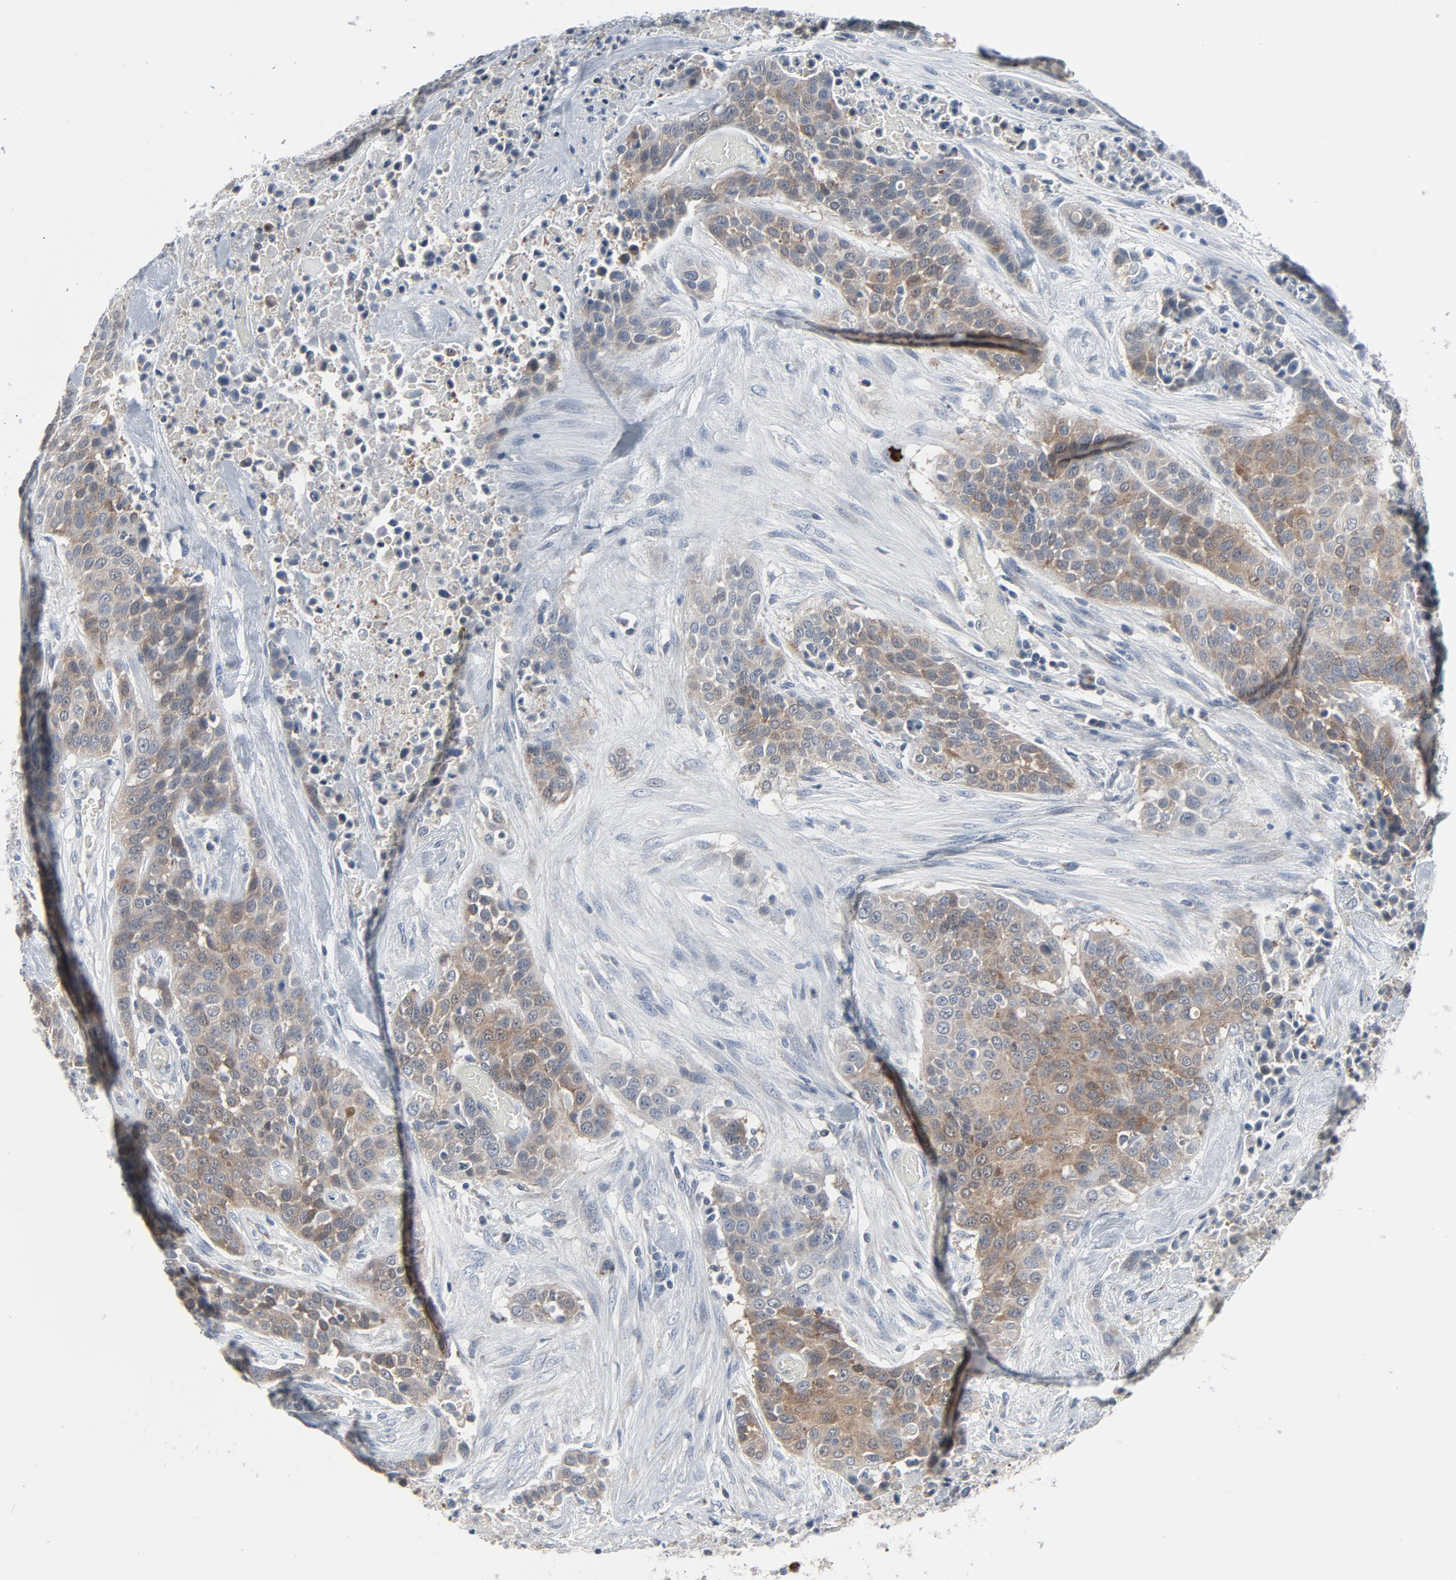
{"staining": {"intensity": "moderate", "quantity": ">75%", "location": "cytoplasmic/membranous"}, "tissue": "urothelial cancer", "cell_type": "Tumor cells", "image_type": "cancer", "snomed": [{"axis": "morphology", "description": "Urothelial carcinoma, High grade"}, {"axis": "topography", "description": "Urinary bladder"}], "caption": "A micrograph of high-grade urothelial carcinoma stained for a protein demonstrates moderate cytoplasmic/membranous brown staining in tumor cells. (Brightfield microscopy of DAB IHC at high magnification).", "gene": "GPX2", "patient": {"sex": "male", "age": 74}}